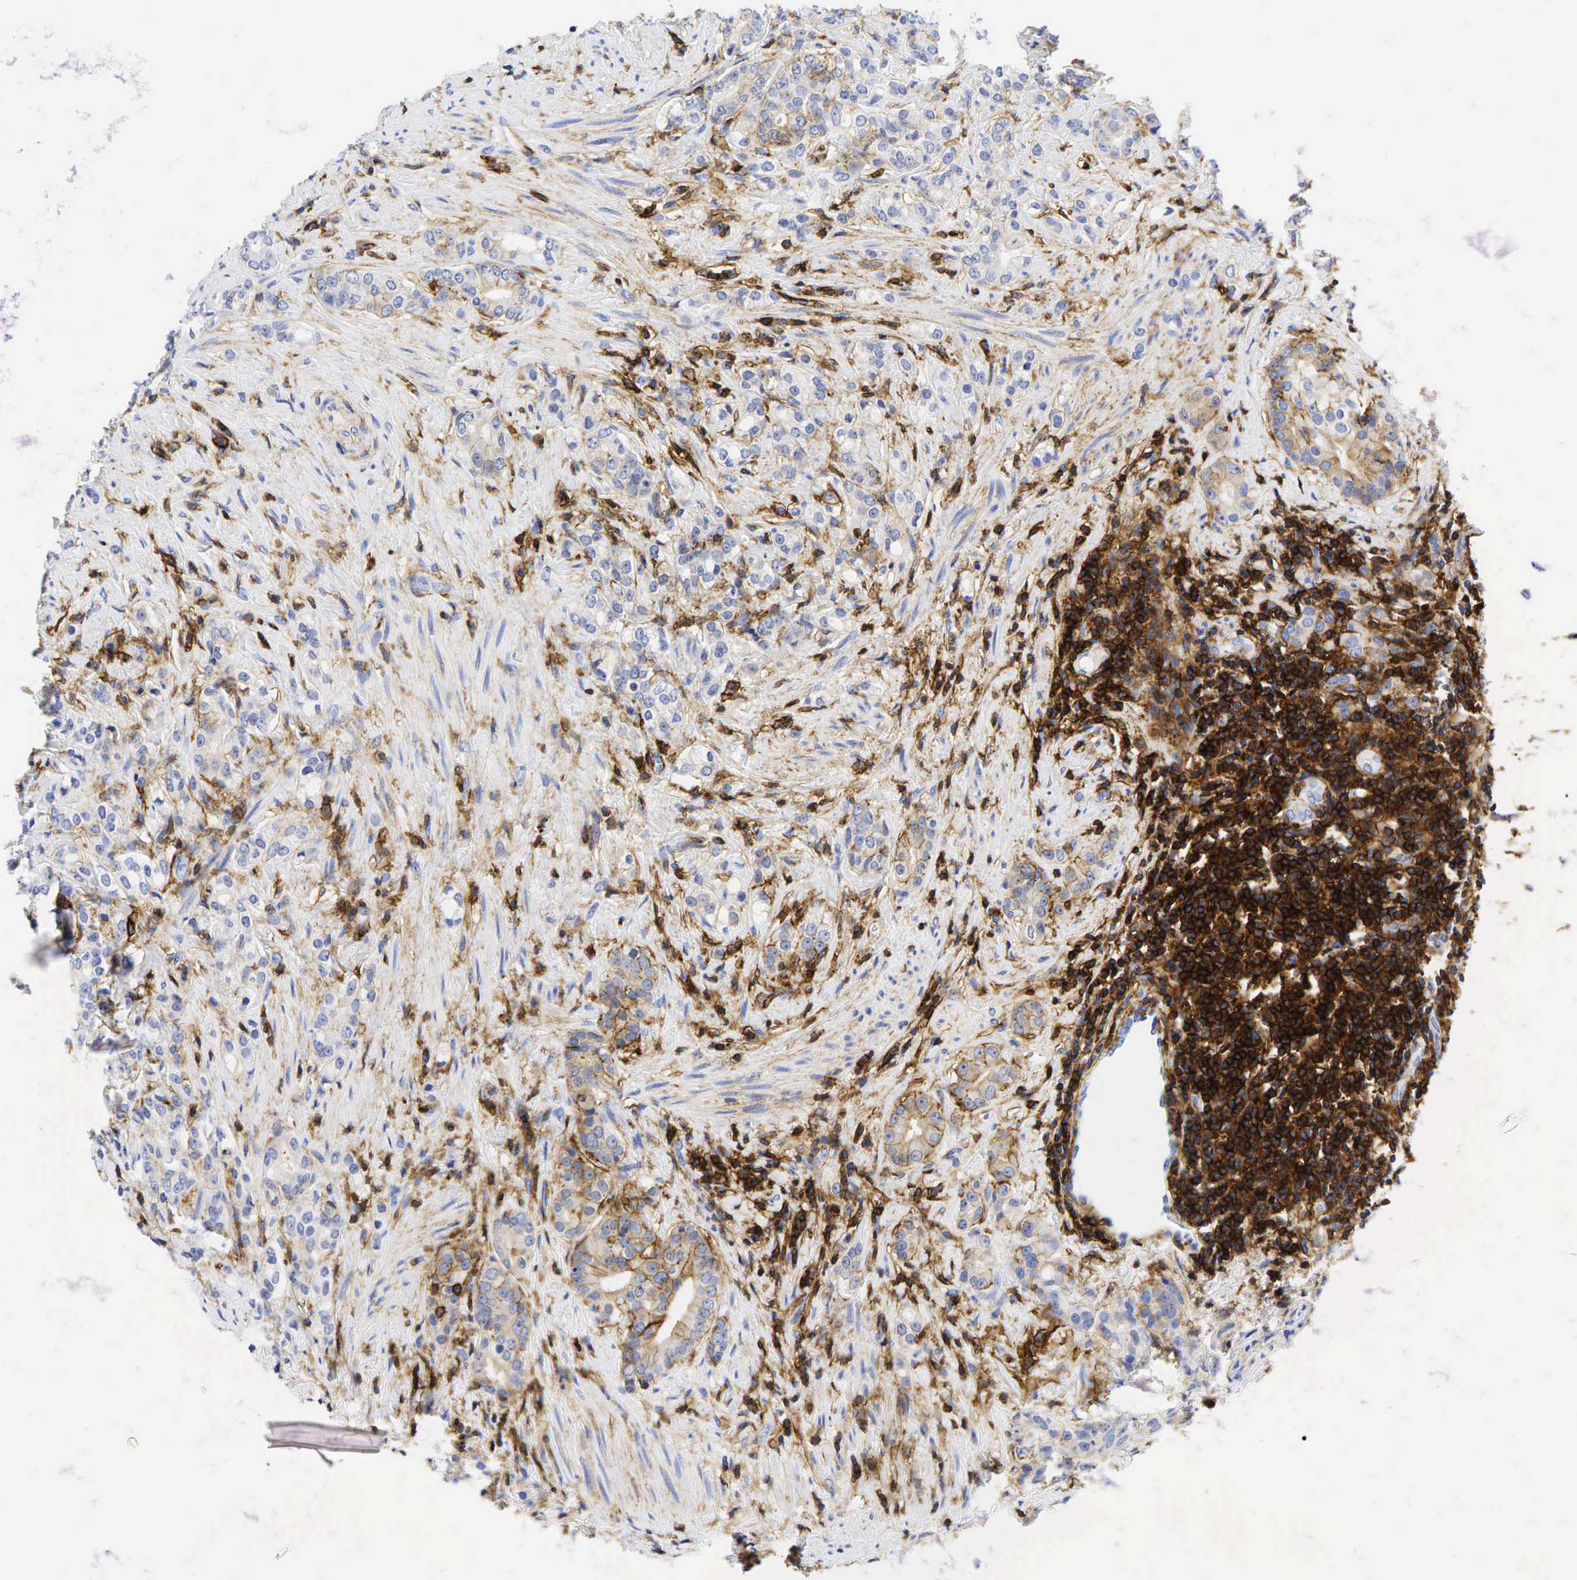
{"staining": {"intensity": "weak", "quantity": "<25%", "location": "cytoplasmic/membranous"}, "tissue": "prostate cancer", "cell_type": "Tumor cells", "image_type": "cancer", "snomed": [{"axis": "morphology", "description": "Adenocarcinoma, Medium grade"}, {"axis": "topography", "description": "Prostate"}], "caption": "High power microscopy histopathology image of an immunohistochemistry histopathology image of prostate cancer, revealing no significant expression in tumor cells.", "gene": "CD44", "patient": {"sex": "male", "age": 59}}